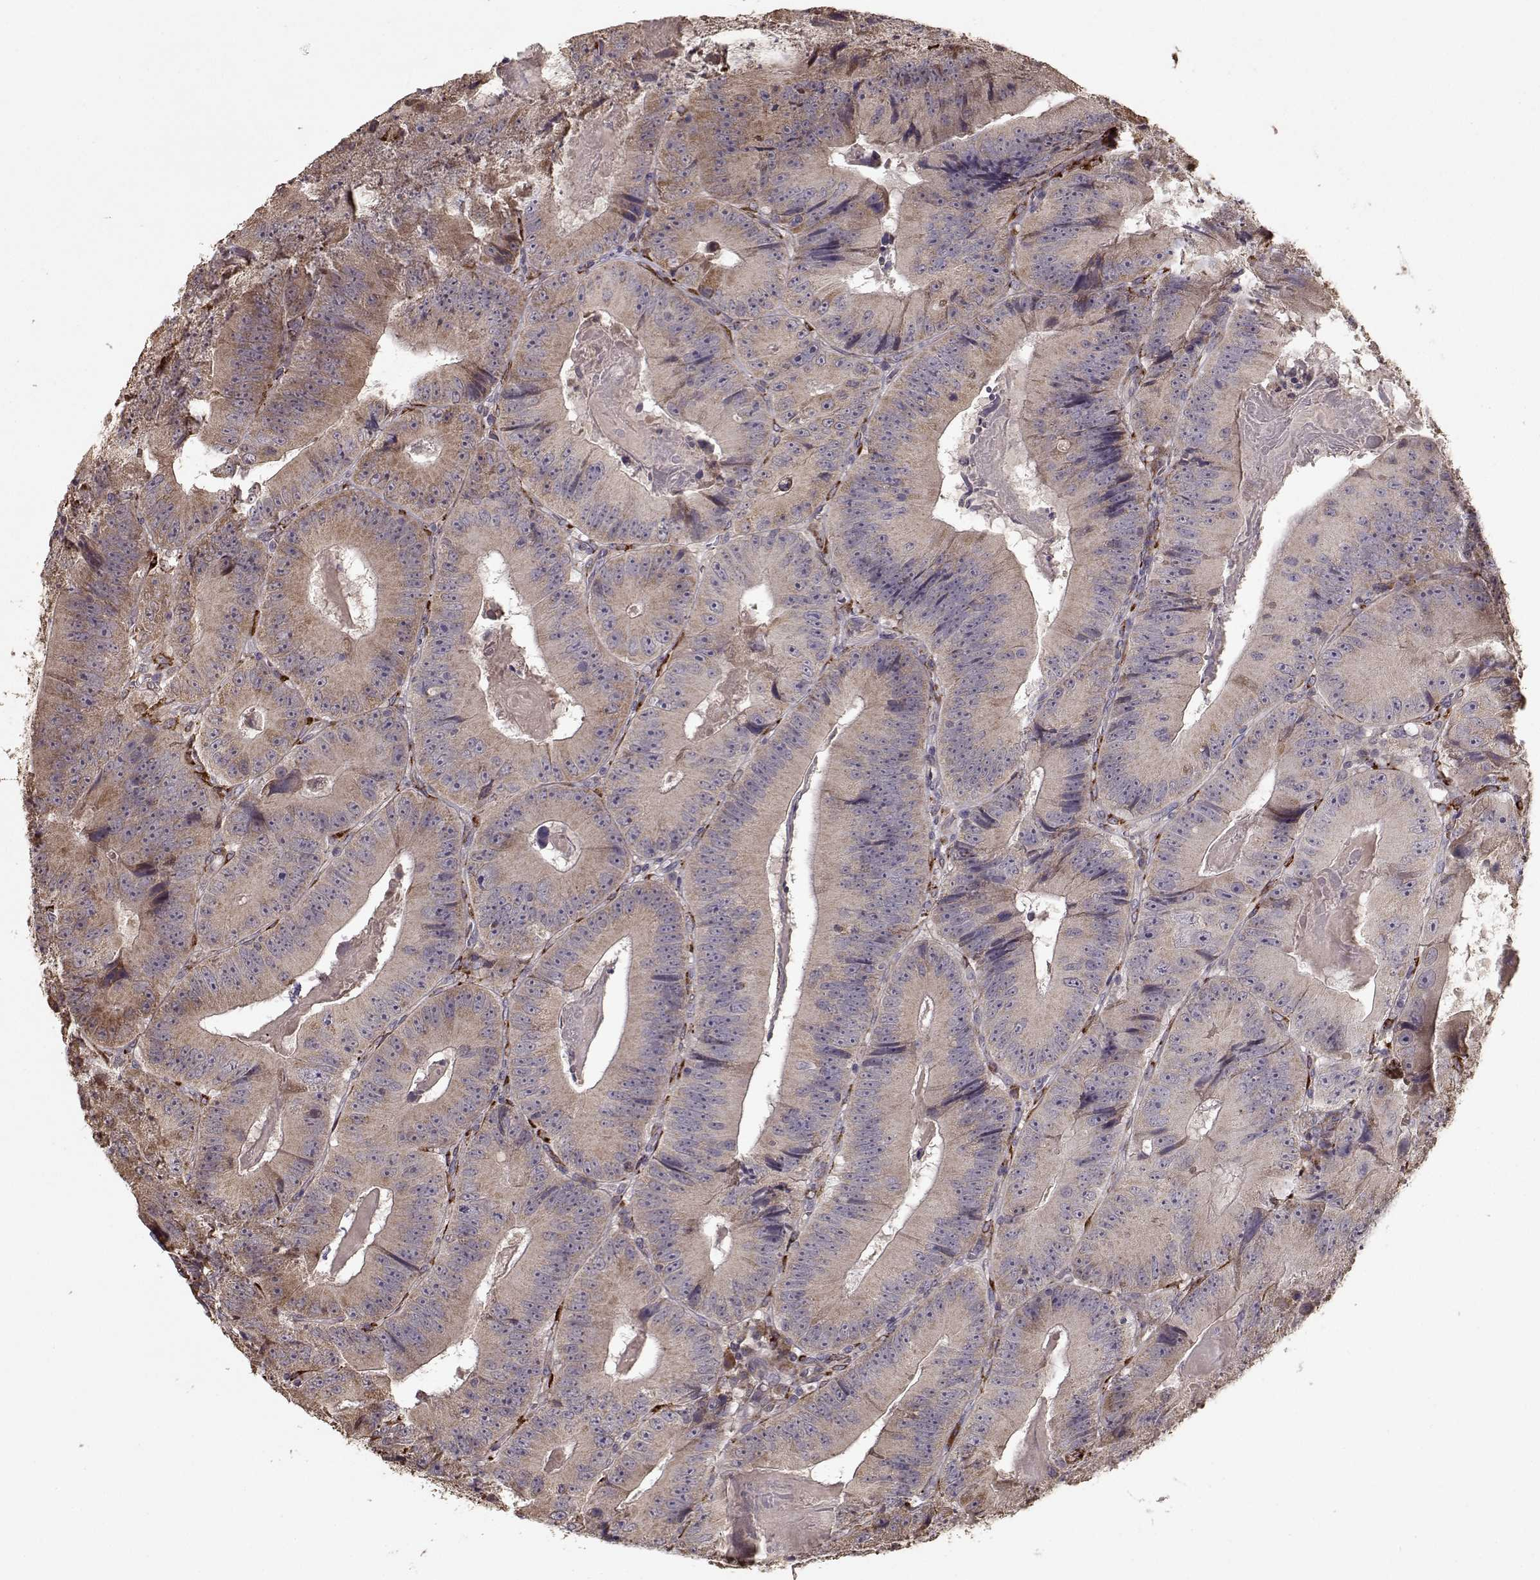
{"staining": {"intensity": "moderate", "quantity": "25%-75%", "location": "cytoplasmic/membranous"}, "tissue": "colorectal cancer", "cell_type": "Tumor cells", "image_type": "cancer", "snomed": [{"axis": "morphology", "description": "Adenocarcinoma, NOS"}, {"axis": "topography", "description": "Colon"}], "caption": "Immunohistochemical staining of colorectal cancer (adenocarcinoma) reveals medium levels of moderate cytoplasmic/membranous protein positivity in about 25%-75% of tumor cells.", "gene": "IMMP1L", "patient": {"sex": "female", "age": 86}}